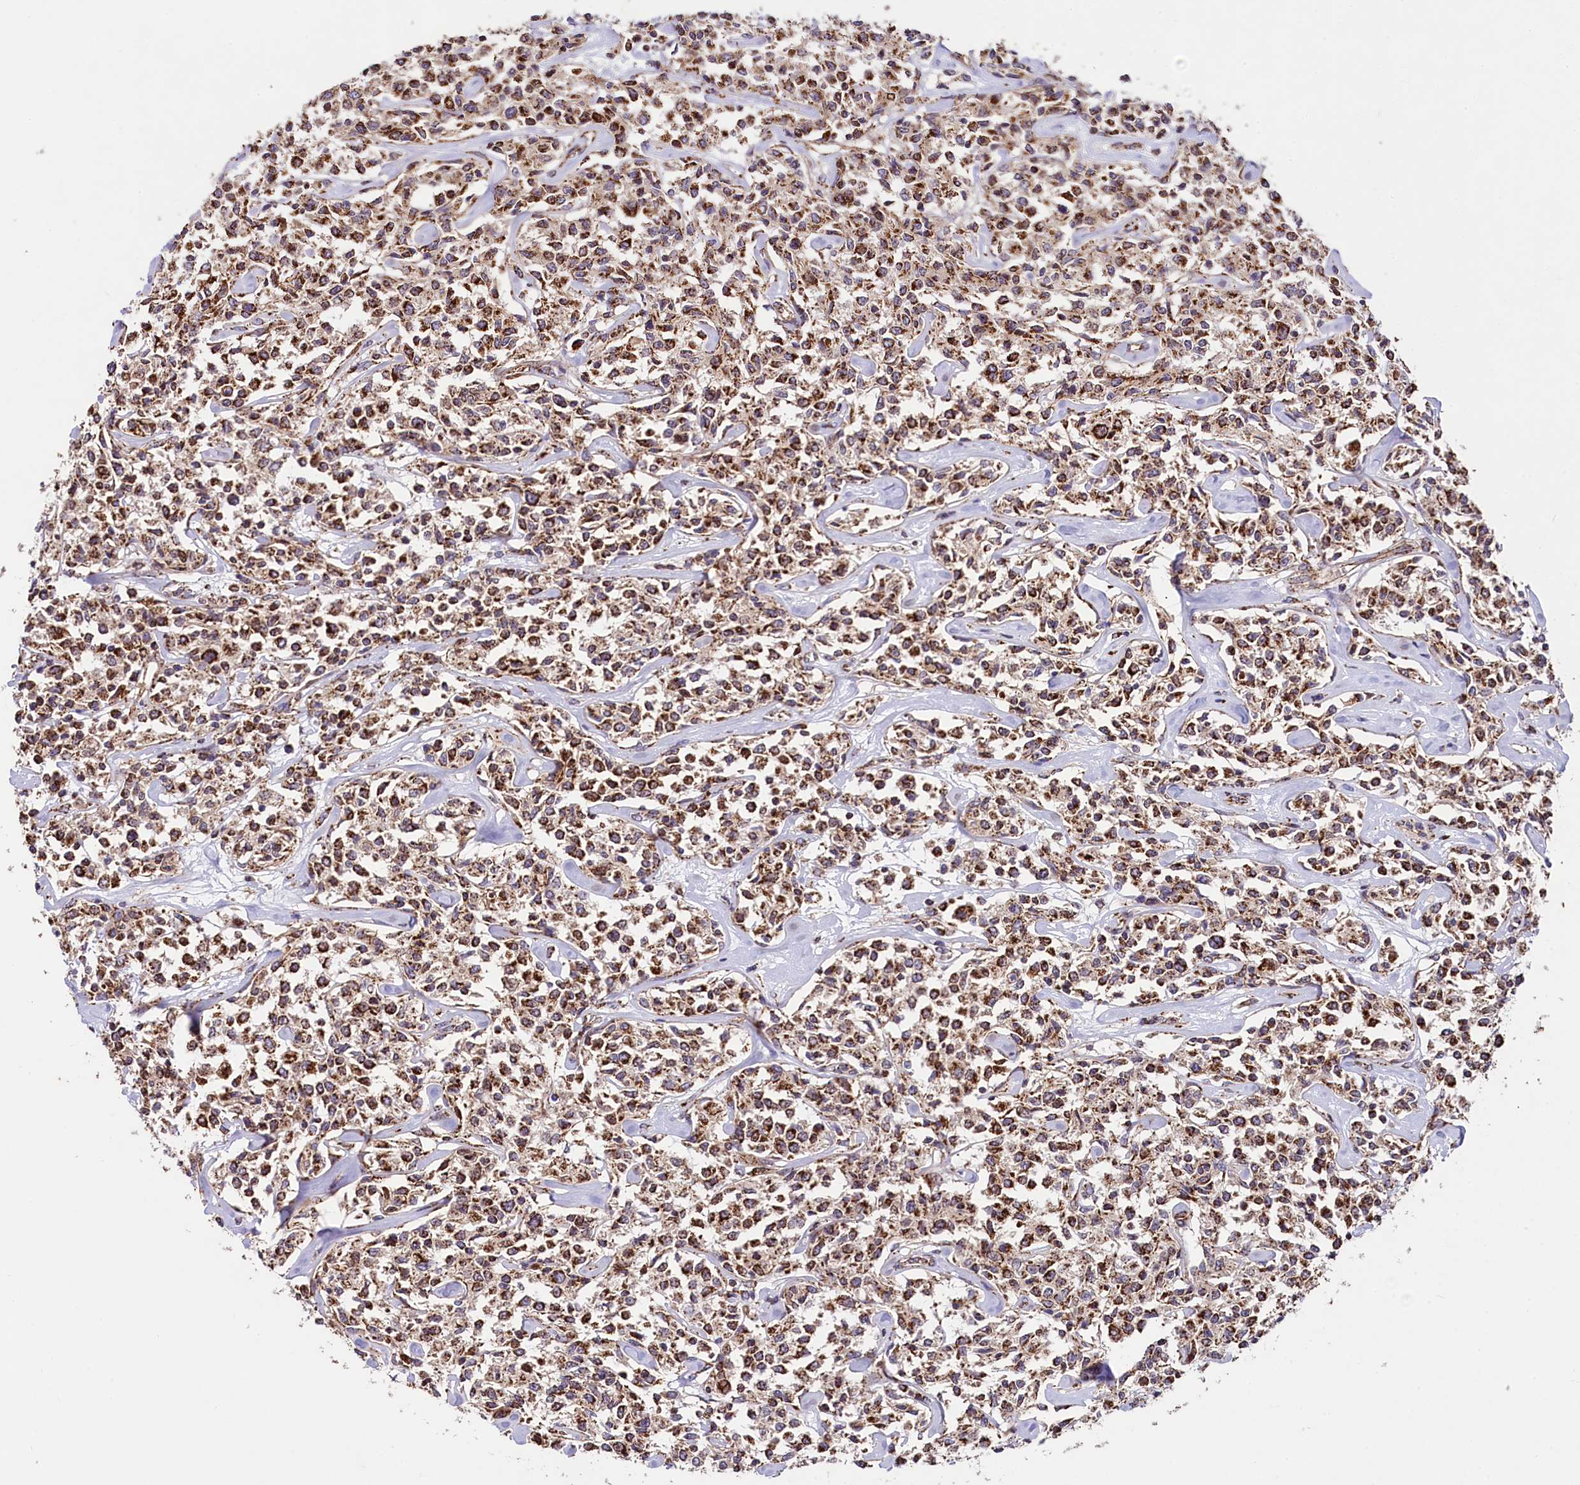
{"staining": {"intensity": "strong", "quantity": ">75%", "location": "cytoplasmic/membranous"}, "tissue": "lymphoma", "cell_type": "Tumor cells", "image_type": "cancer", "snomed": [{"axis": "morphology", "description": "Malignant lymphoma, non-Hodgkin's type, Low grade"}, {"axis": "topography", "description": "Small intestine"}], "caption": "Low-grade malignant lymphoma, non-Hodgkin's type stained with DAB immunohistochemistry exhibits high levels of strong cytoplasmic/membranous staining in approximately >75% of tumor cells. Nuclei are stained in blue.", "gene": "CLYBL", "patient": {"sex": "female", "age": 59}}